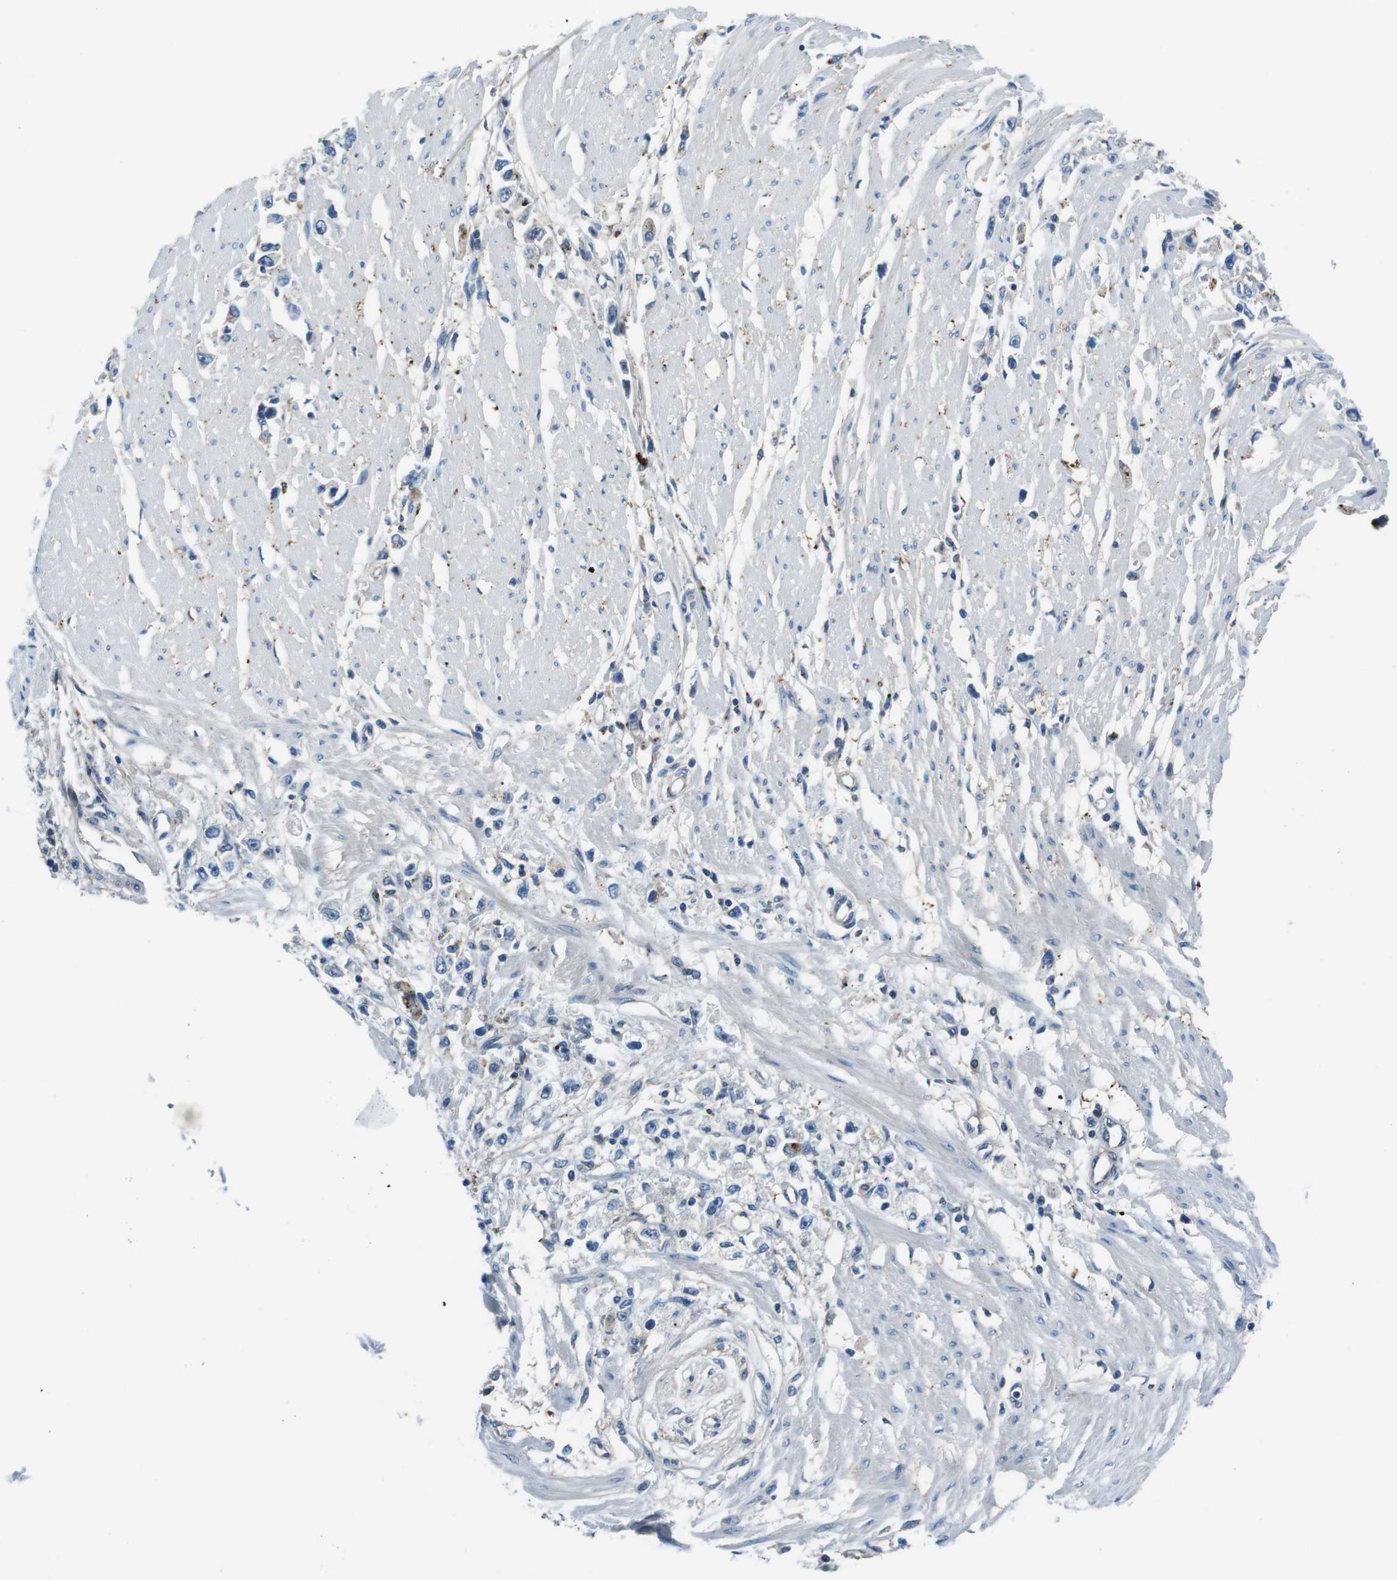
{"staining": {"intensity": "negative", "quantity": "none", "location": "none"}, "tissue": "stomach cancer", "cell_type": "Tumor cells", "image_type": "cancer", "snomed": [{"axis": "morphology", "description": "Adenocarcinoma, NOS"}, {"axis": "topography", "description": "Stomach"}], "caption": "This is a micrograph of immunohistochemistry staining of adenocarcinoma (stomach), which shows no positivity in tumor cells.", "gene": "TULP3", "patient": {"sex": "female", "age": 59}}